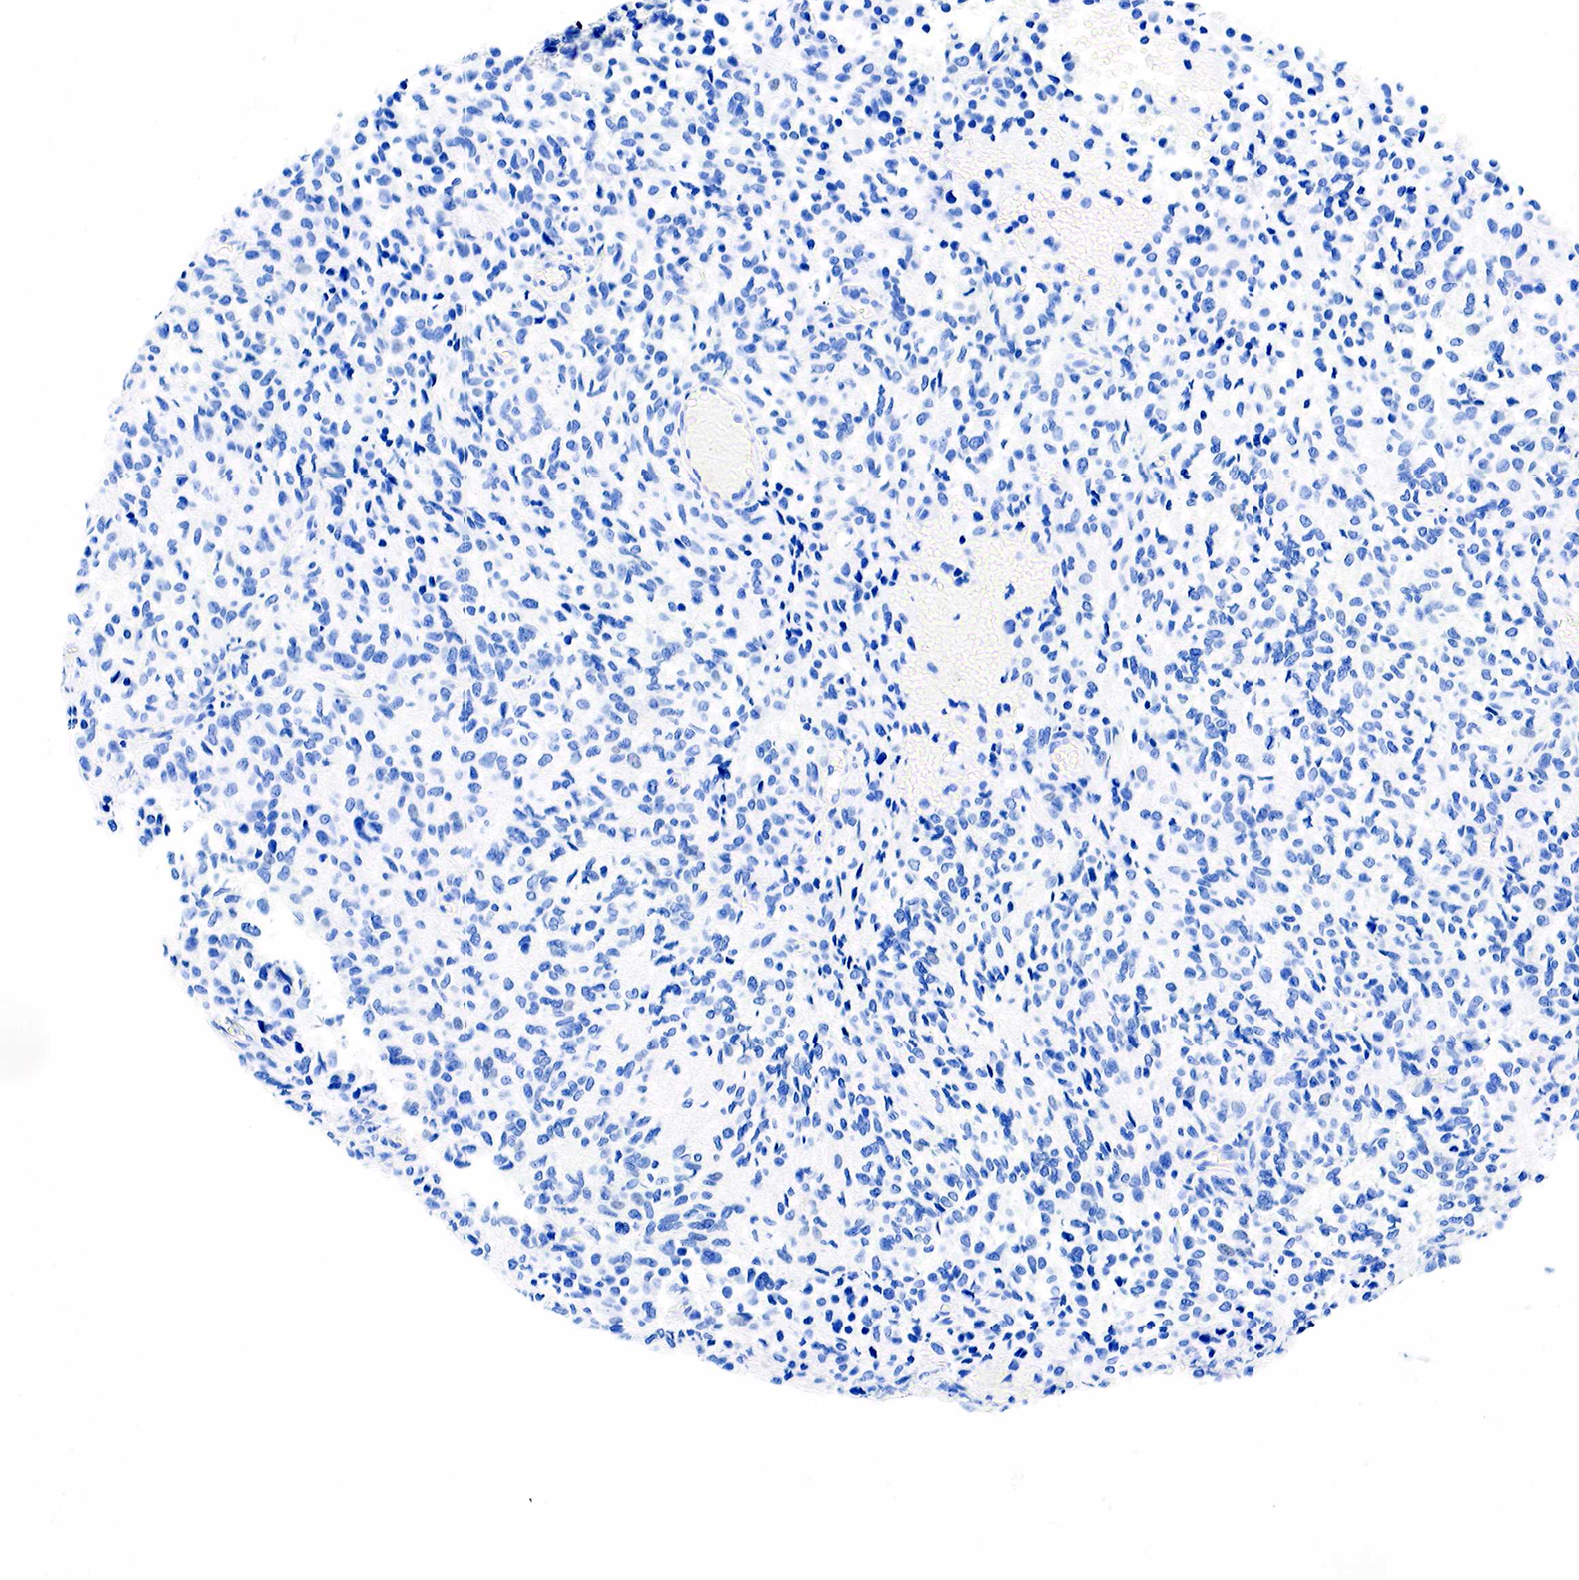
{"staining": {"intensity": "negative", "quantity": "none", "location": "none"}, "tissue": "glioma", "cell_type": "Tumor cells", "image_type": "cancer", "snomed": [{"axis": "morphology", "description": "Glioma, malignant, High grade"}, {"axis": "topography", "description": "Brain"}], "caption": "This is an IHC photomicrograph of human glioma. There is no expression in tumor cells.", "gene": "ESR1", "patient": {"sex": "male", "age": 77}}